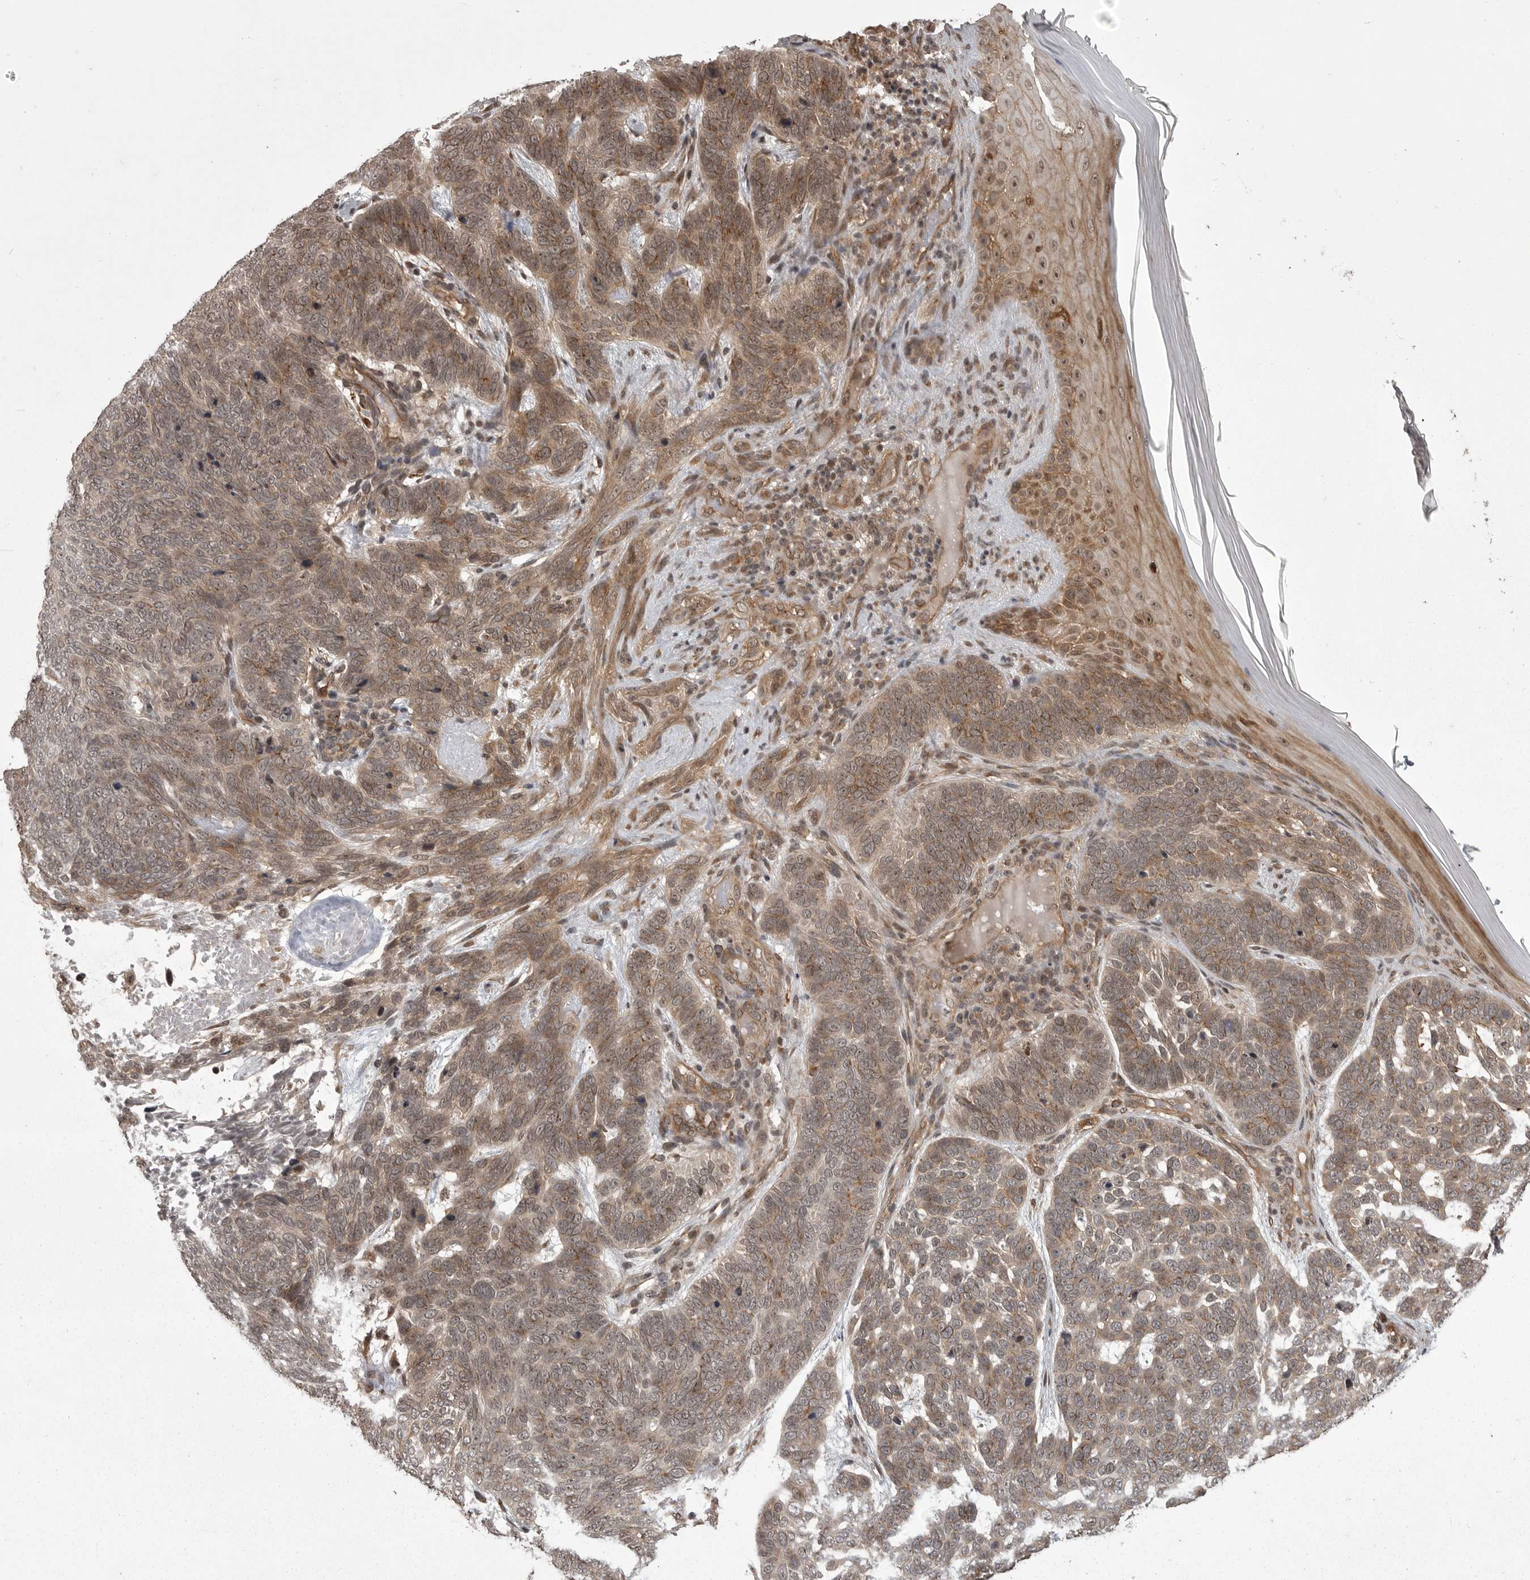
{"staining": {"intensity": "moderate", "quantity": ">75%", "location": "cytoplasmic/membranous"}, "tissue": "skin cancer", "cell_type": "Tumor cells", "image_type": "cancer", "snomed": [{"axis": "morphology", "description": "Basal cell carcinoma"}, {"axis": "topography", "description": "Skin"}], "caption": "Immunohistochemical staining of skin basal cell carcinoma displays medium levels of moderate cytoplasmic/membranous positivity in approximately >75% of tumor cells.", "gene": "DNAJC8", "patient": {"sex": "female", "age": 85}}